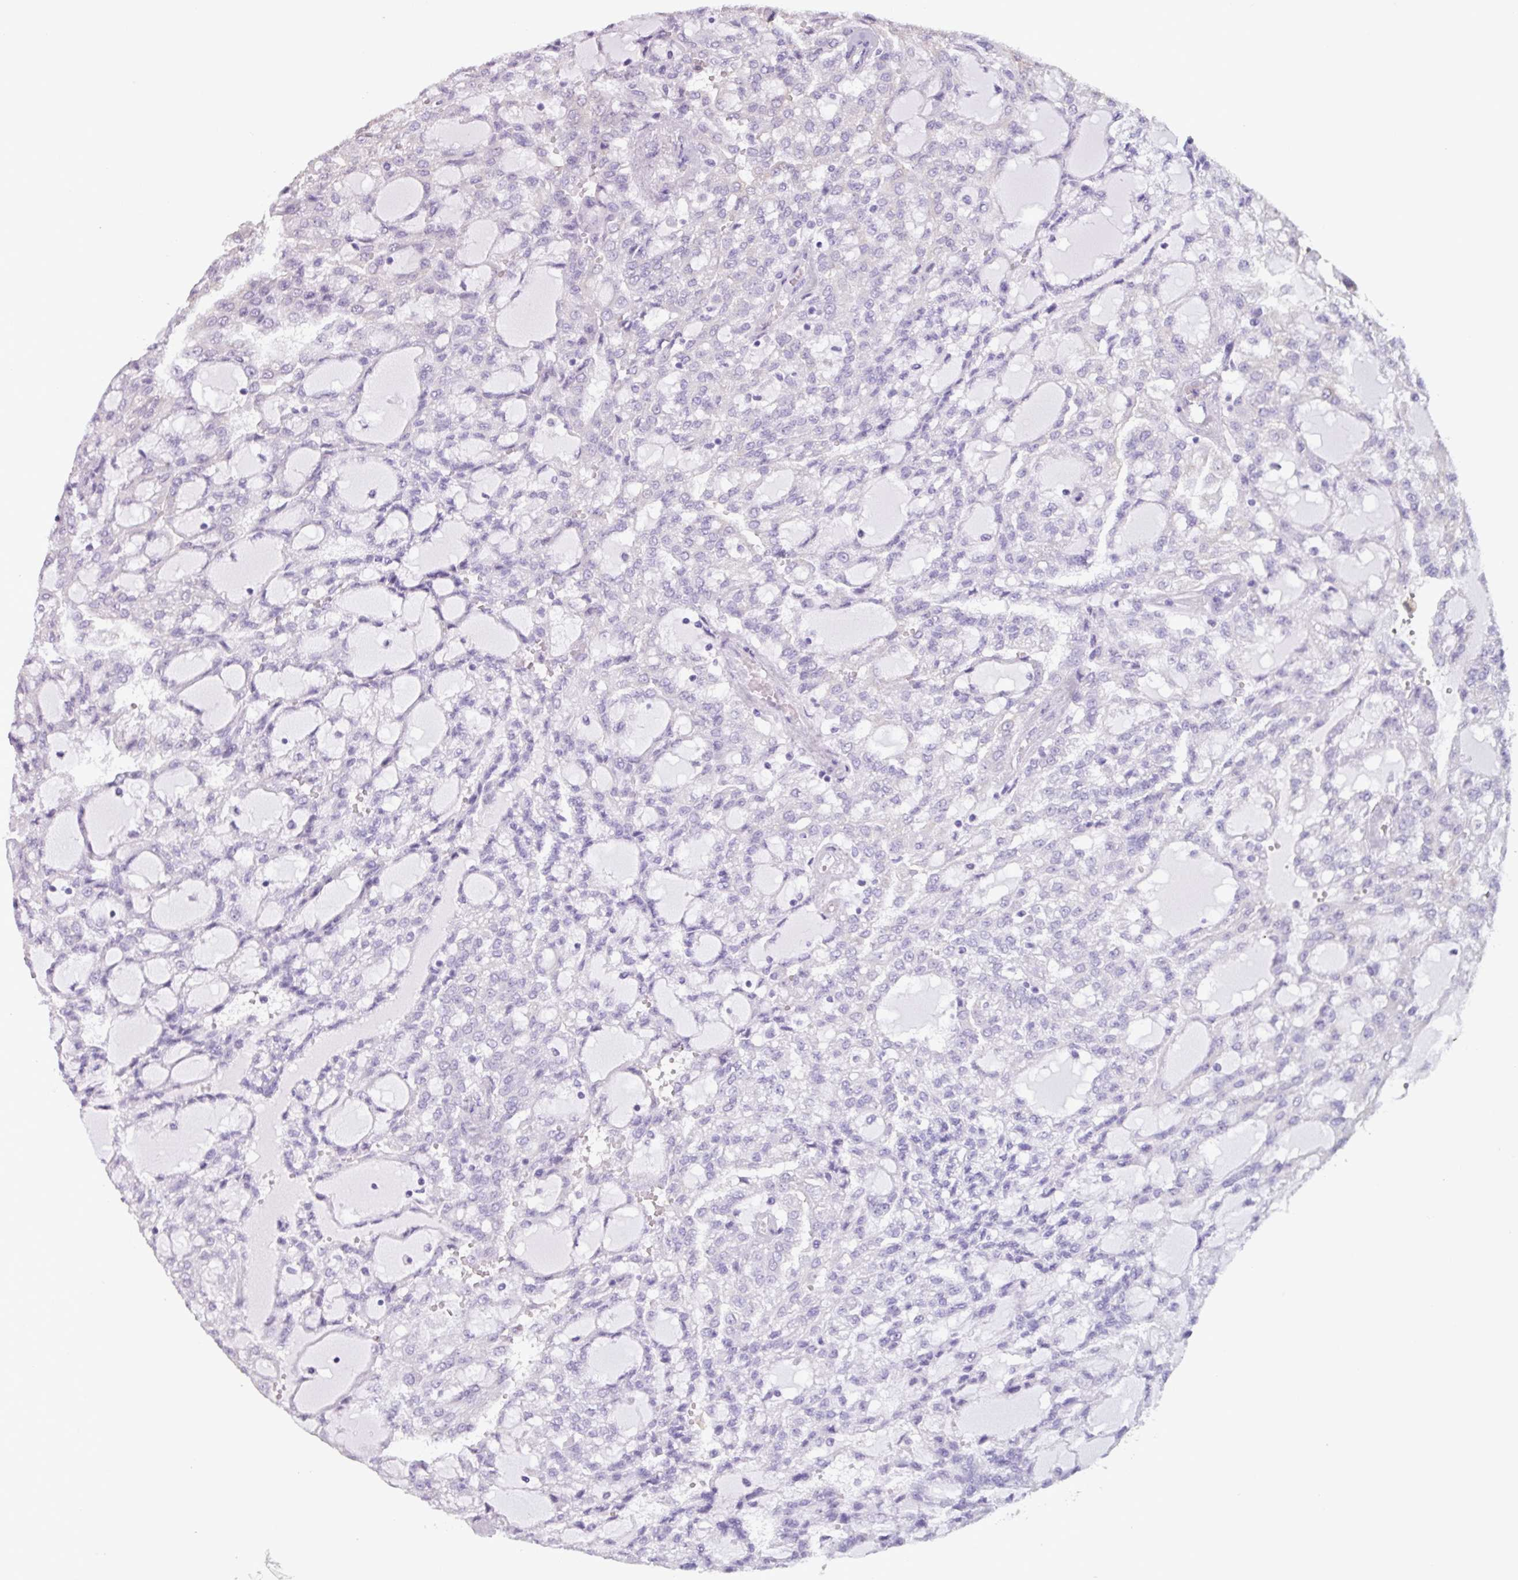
{"staining": {"intensity": "negative", "quantity": "none", "location": "none"}, "tissue": "renal cancer", "cell_type": "Tumor cells", "image_type": "cancer", "snomed": [{"axis": "morphology", "description": "Adenocarcinoma, NOS"}, {"axis": "topography", "description": "Kidney"}], "caption": "Tumor cells show no significant staining in renal cancer (adenocarcinoma). The staining was performed using DAB (3,3'-diaminobenzidine) to visualize the protein expression in brown, while the nuclei were stained in blue with hematoxylin (Magnification: 20x).", "gene": "CAMK1", "patient": {"sex": "male", "age": 63}}